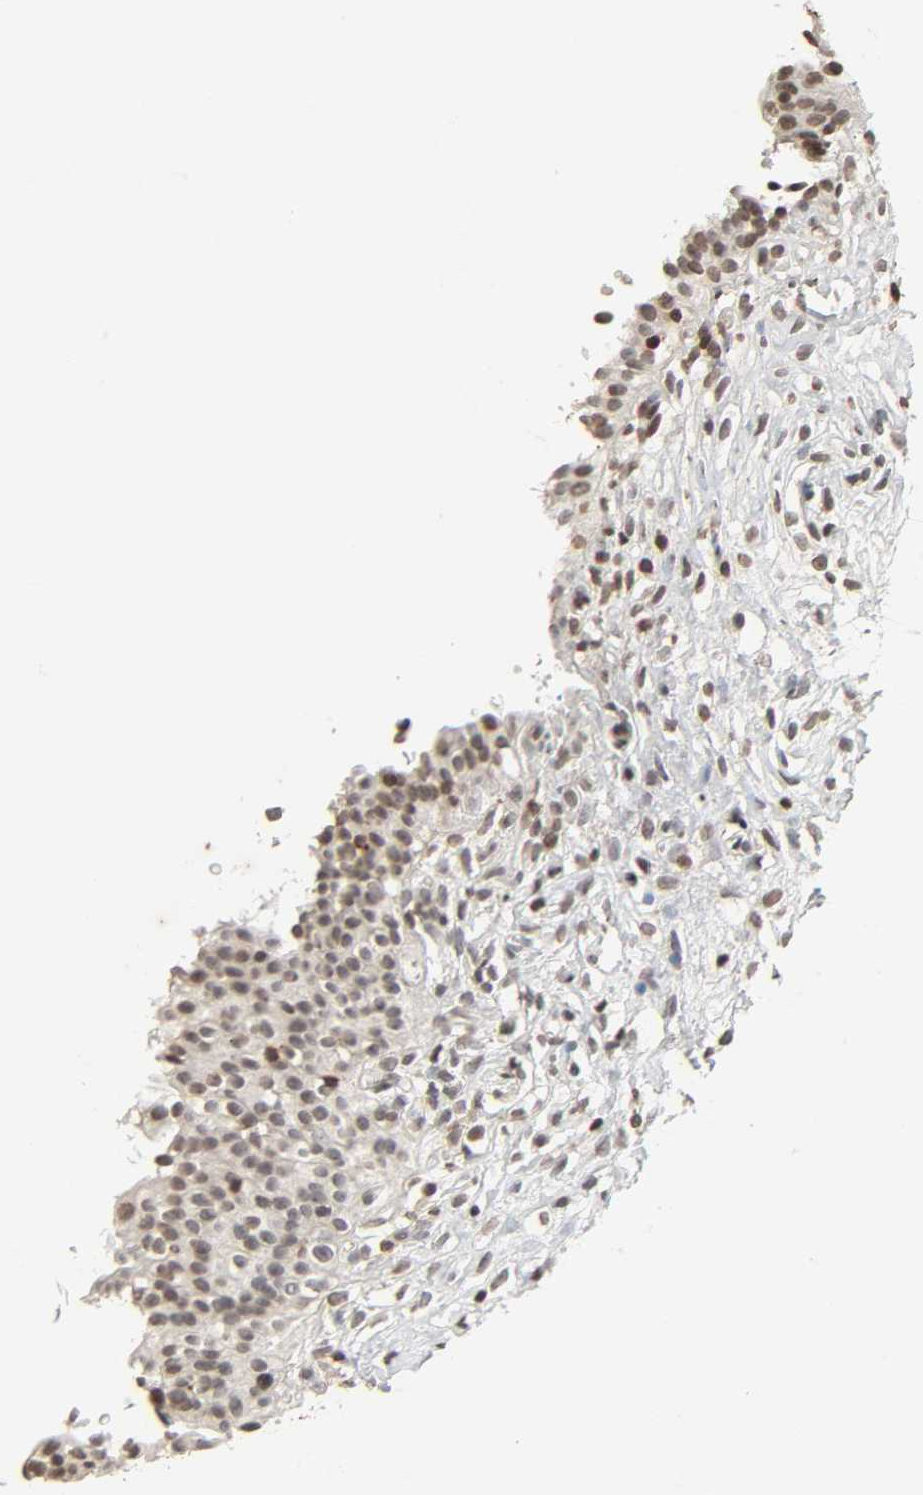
{"staining": {"intensity": "moderate", "quantity": "<25%", "location": "nuclear"}, "tissue": "urinary bladder", "cell_type": "Urothelial cells", "image_type": "normal", "snomed": [{"axis": "morphology", "description": "Normal tissue, NOS"}, {"axis": "topography", "description": "Urinary bladder"}], "caption": "A histopathology image of human urinary bladder stained for a protein demonstrates moderate nuclear brown staining in urothelial cells.", "gene": "STK4", "patient": {"sex": "female", "age": 80}}